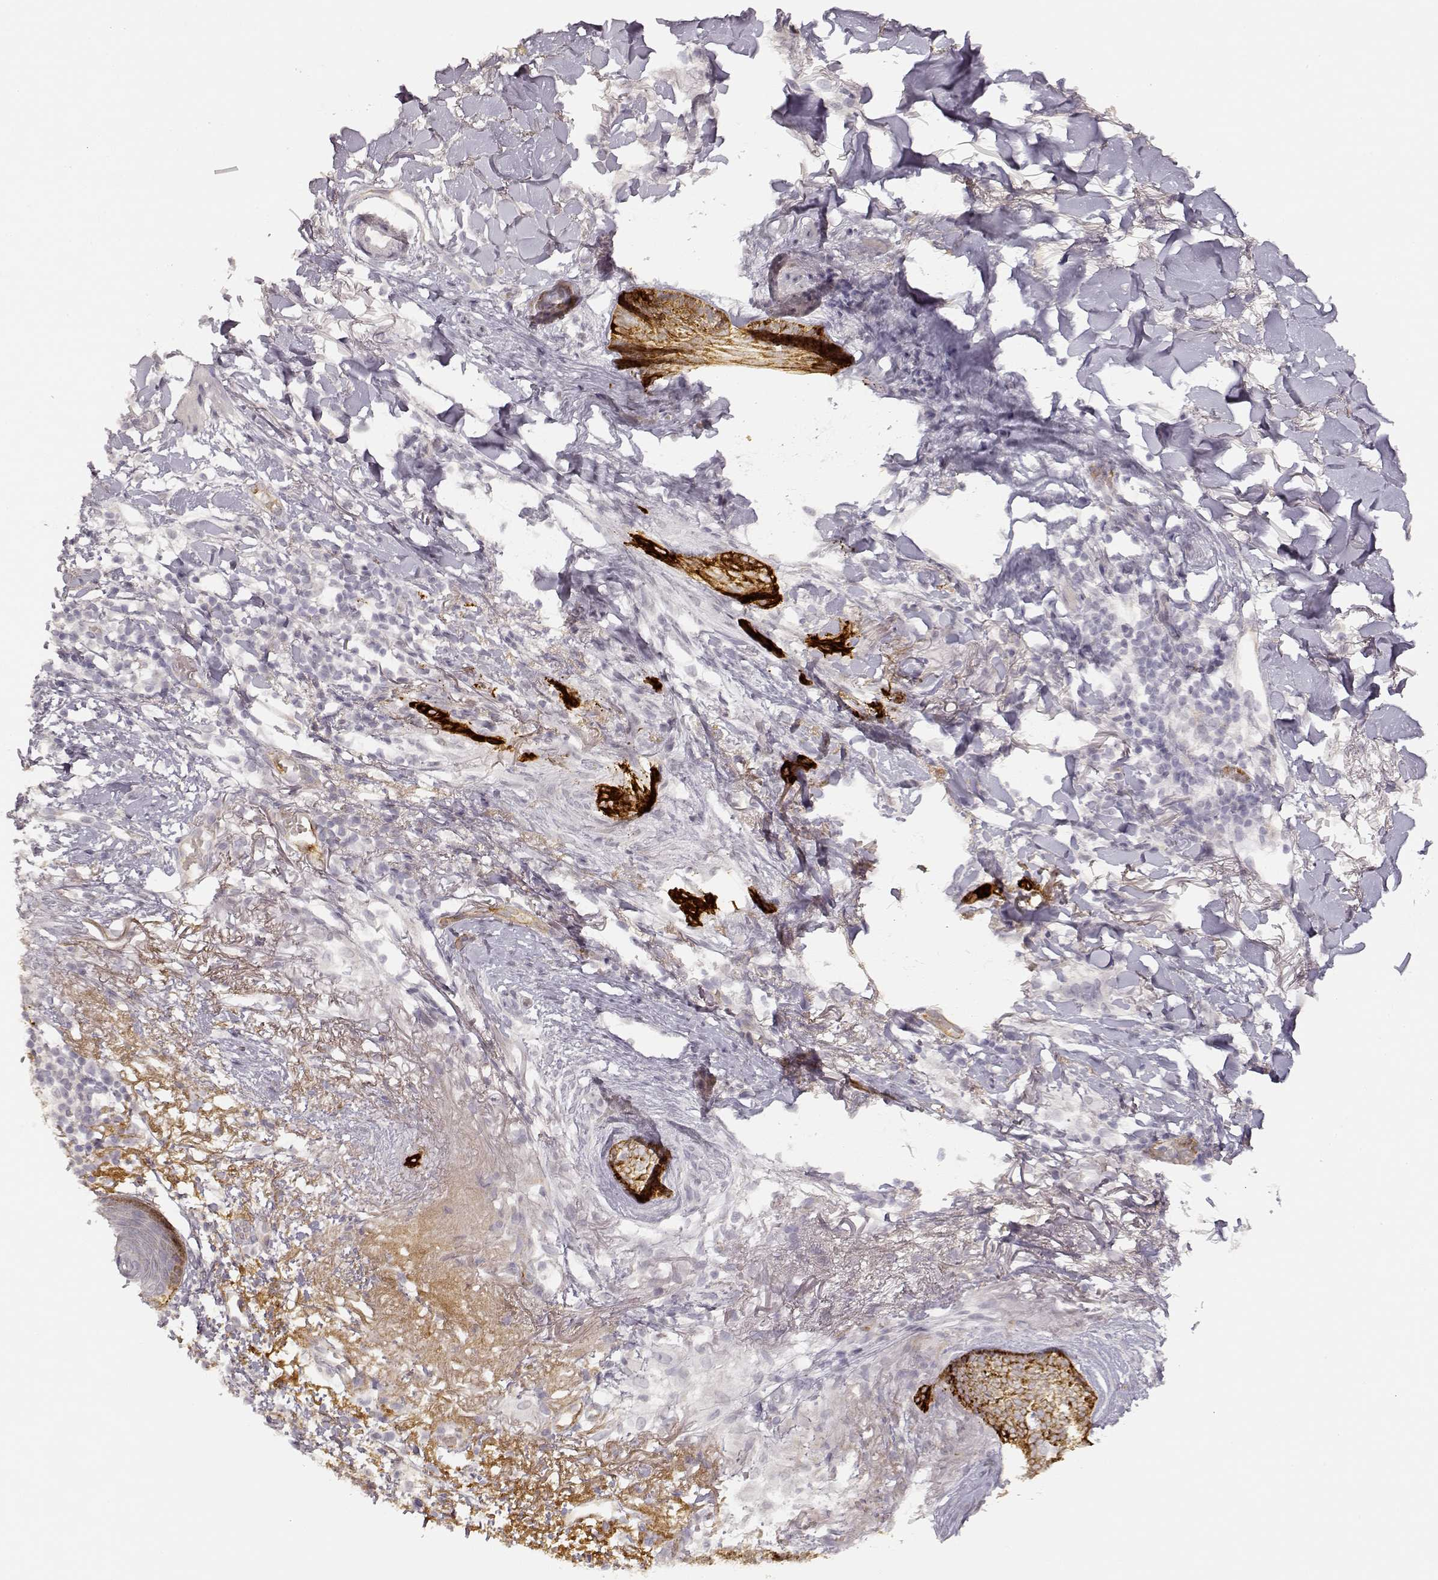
{"staining": {"intensity": "strong", "quantity": ">75%", "location": "cytoplasmic/membranous"}, "tissue": "skin cancer", "cell_type": "Tumor cells", "image_type": "cancer", "snomed": [{"axis": "morphology", "description": "Normal tissue, NOS"}, {"axis": "morphology", "description": "Basal cell carcinoma"}, {"axis": "topography", "description": "Skin"}], "caption": "Skin cancer (basal cell carcinoma) tissue exhibits strong cytoplasmic/membranous positivity in approximately >75% of tumor cells", "gene": "LAMC2", "patient": {"sex": "male", "age": 84}}